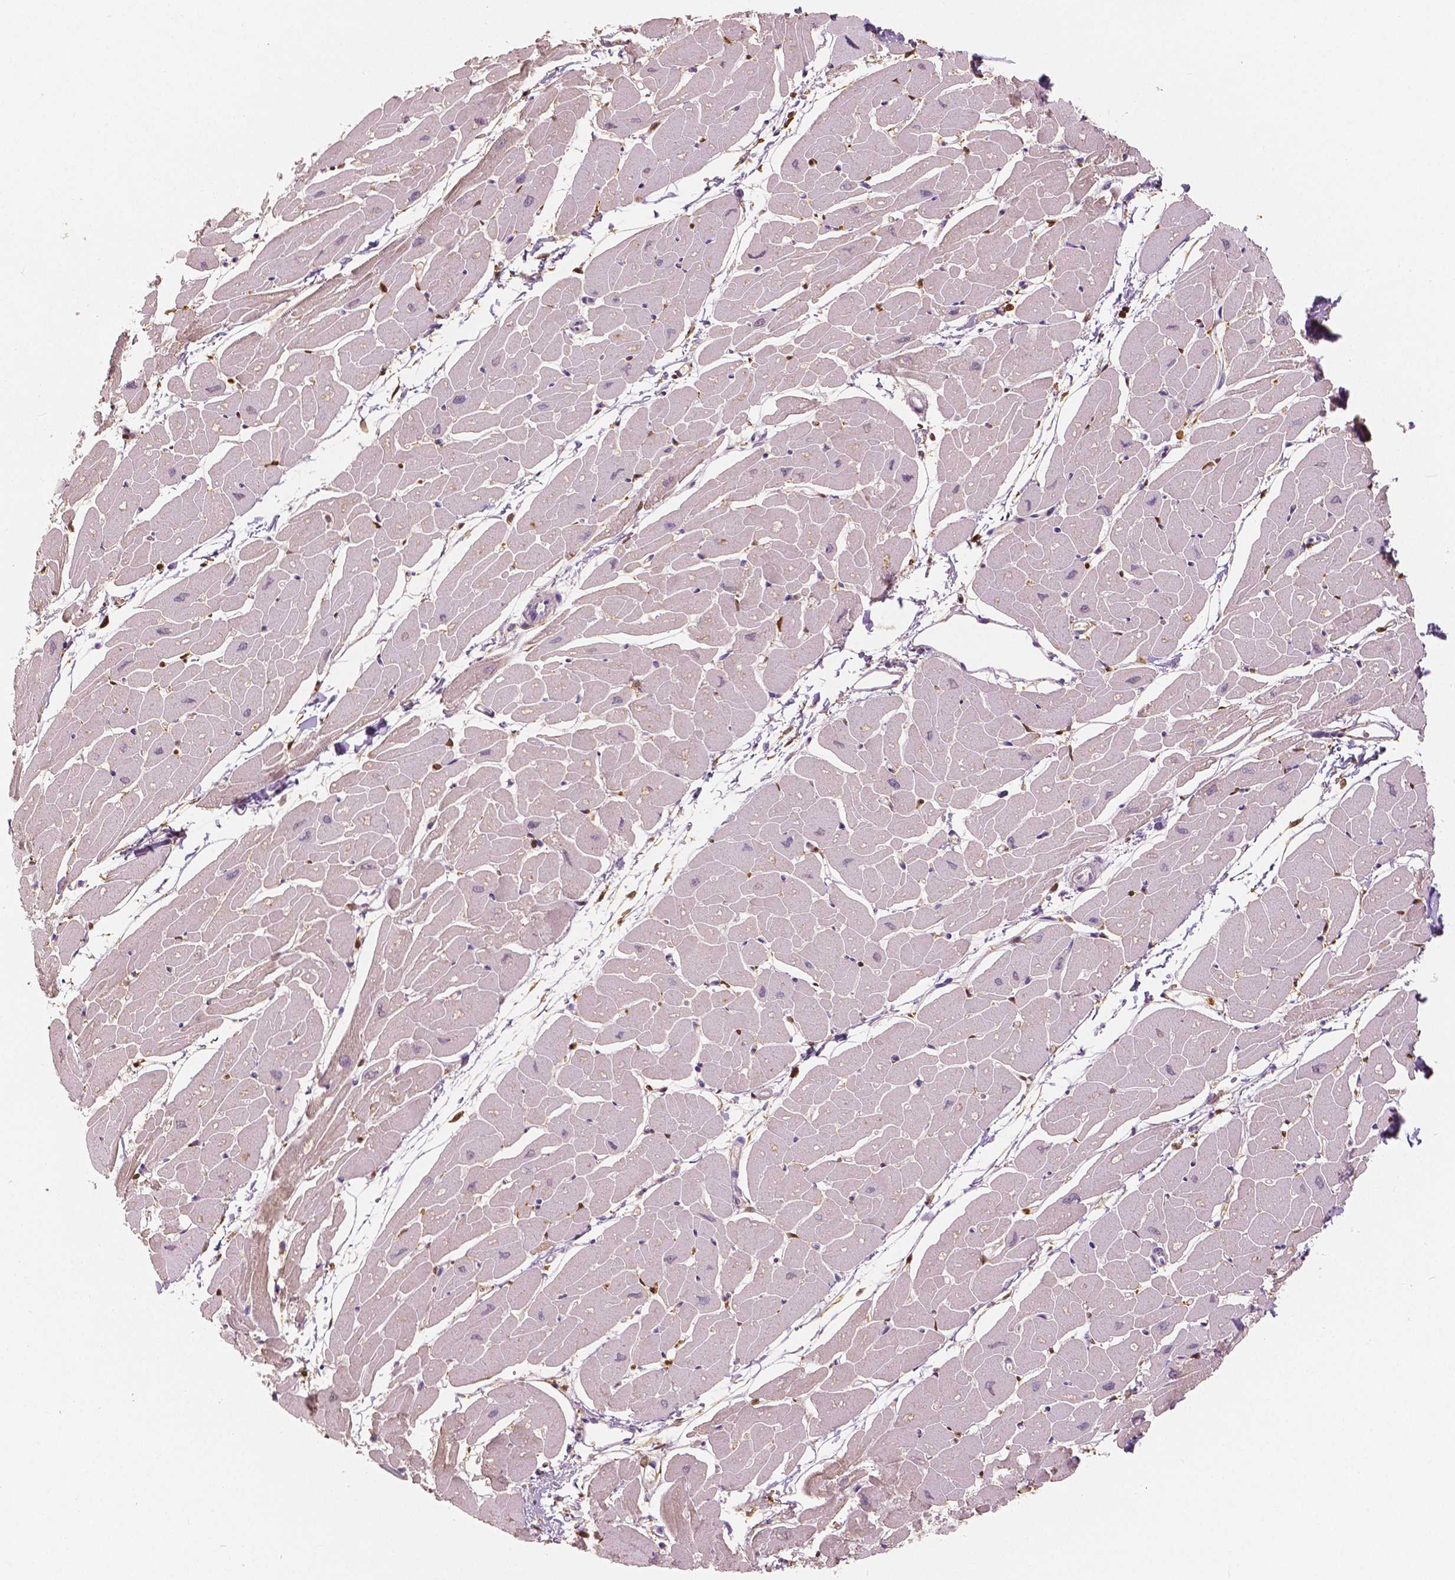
{"staining": {"intensity": "weak", "quantity": "<25%", "location": "cytoplasmic/membranous"}, "tissue": "heart muscle", "cell_type": "Cardiomyocytes", "image_type": "normal", "snomed": [{"axis": "morphology", "description": "Normal tissue, NOS"}, {"axis": "topography", "description": "Heart"}], "caption": "Heart muscle stained for a protein using immunohistochemistry demonstrates no expression cardiomyocytes.", "gene": "S100A4", "patient": {"sex": "male", "age": 57}}